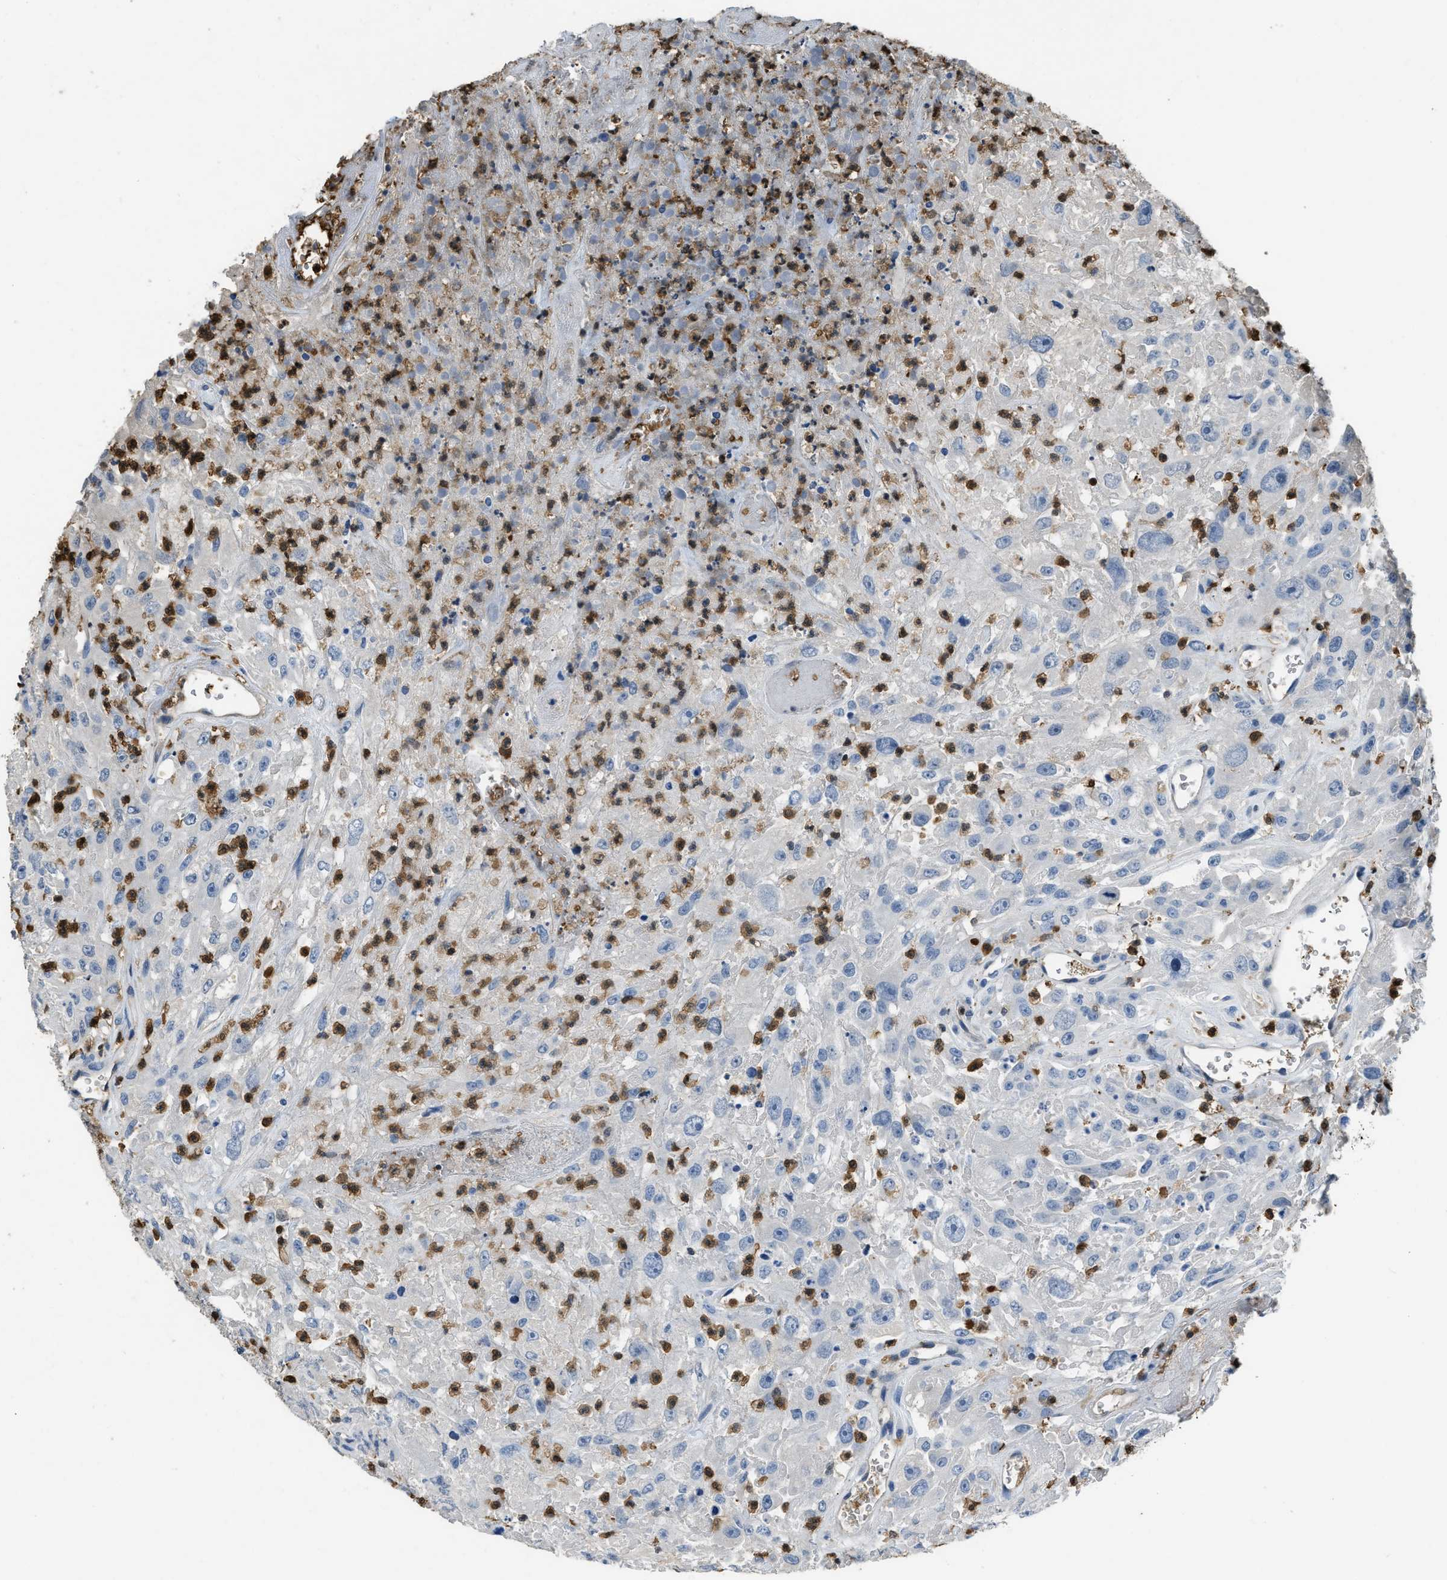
{"staining": {"intensity": "negative", "quantity": "none", "location": "none"}, "tissue": "urothelial cancer", "cell_type": "Tumor cells", "image_type": "cancer", "snomed": [{"axis": "morphology", "description": "Urothelial carcinoma, High grade"}, {"axis": "topography", "description": "Urinary bladder"}], "caption": "There is no significant staining in tumor cells of high-grade urothelial carcinoma.", "gene": "ARHGDIB", "patient": {"sex": "male", "age": 46}}